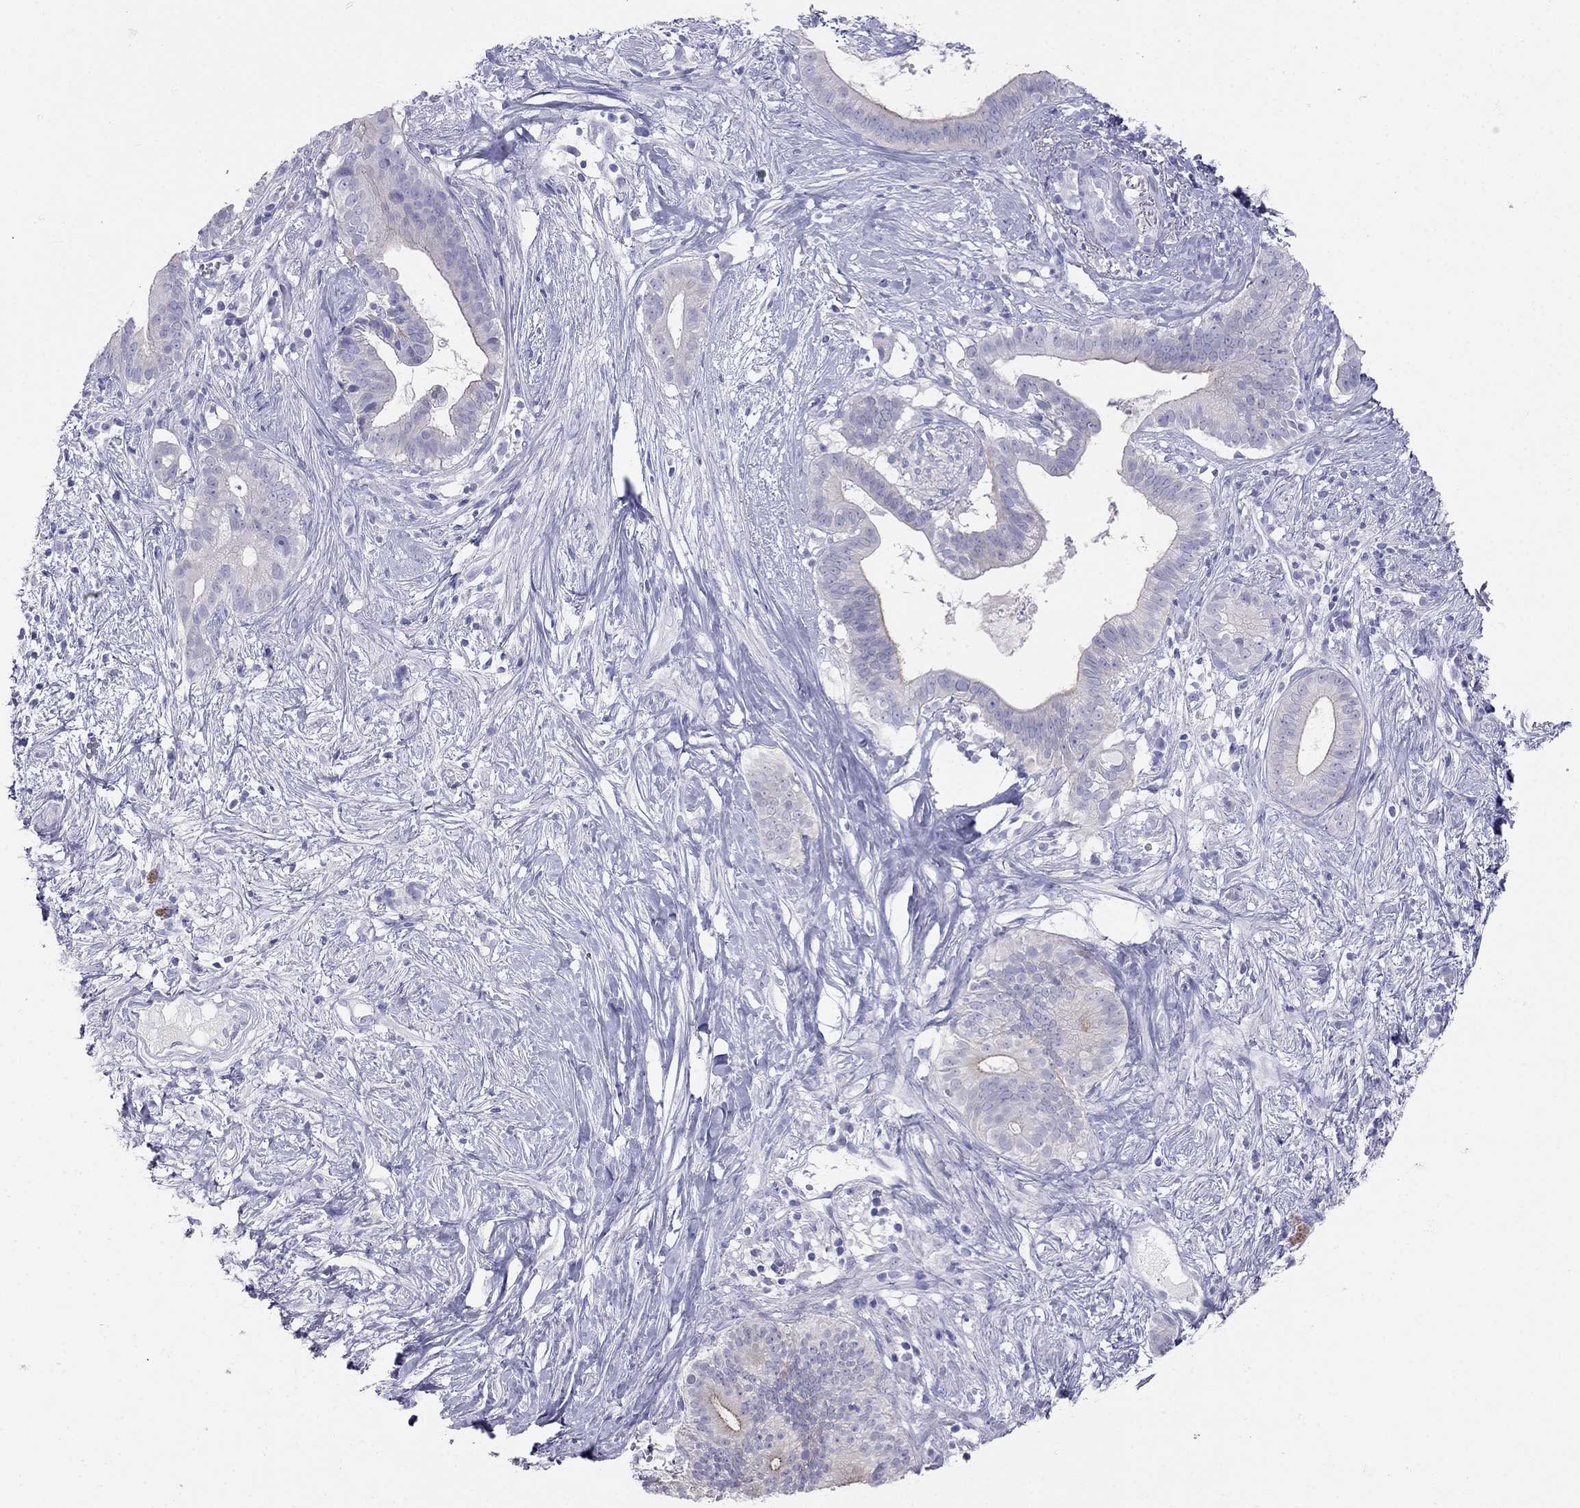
{"staining": {"intensity": "negative", "quantity": "none", "location": "none"}, "tissue": "pancreatic cancer", "cell_type": "Tumor cells", "image_type": "cancer", "snomed": [{"axis": "morphology", "description": "Adenocarcinoma, NOS"}, {"axis": "topography", "description": "Pancreas"}], "caption": "This histopathology image is of pancreatic cancer stained with immunohistochemistry to label a protein in brown with the nuclei are counter-stained blue. There is no staining in tumor cells.", "gene": "RFLNA", "patient": {"sex": "male", "age": 61}}